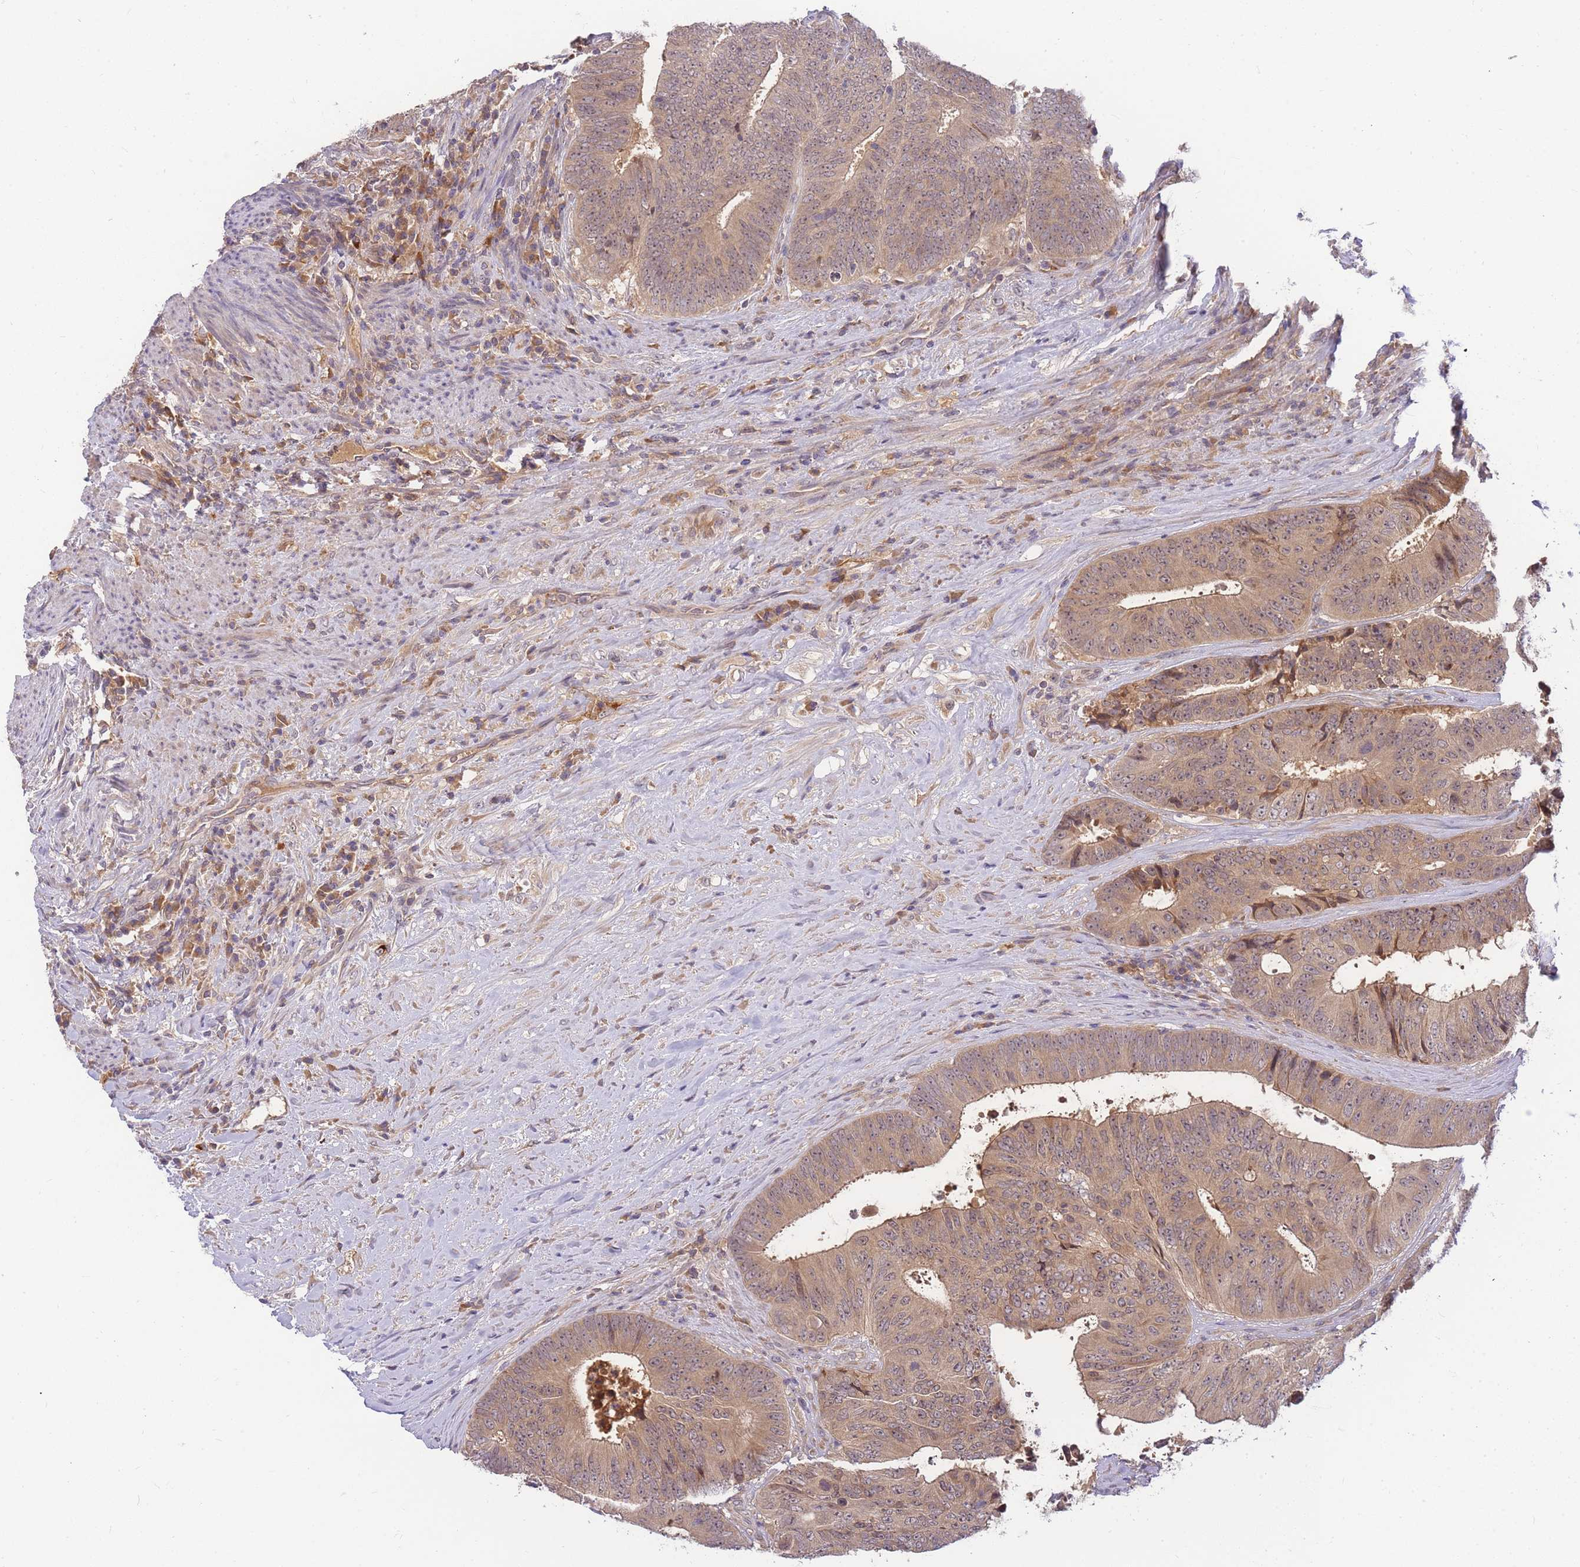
{"staining": {"intensity": "weak", "quantity": "25%-75%", "location": "cytoplasmic/membranous"}, "tissue": "colorectal cancer", "cell_type": "Tumor cells", "image_type": "cancer", "snomed": [{"axis": "morphology", "description": "Adenocarcinoma, NOS"}, {"axis": "topography", "description": "Rectum"}], "caption": "Colorectal cancer (adenocarcinoma) stained with a protein marker exhibits weak staining in tumor cells.", "gene": "ZNF577", "patient": {"sex": "male", "age": 72}}